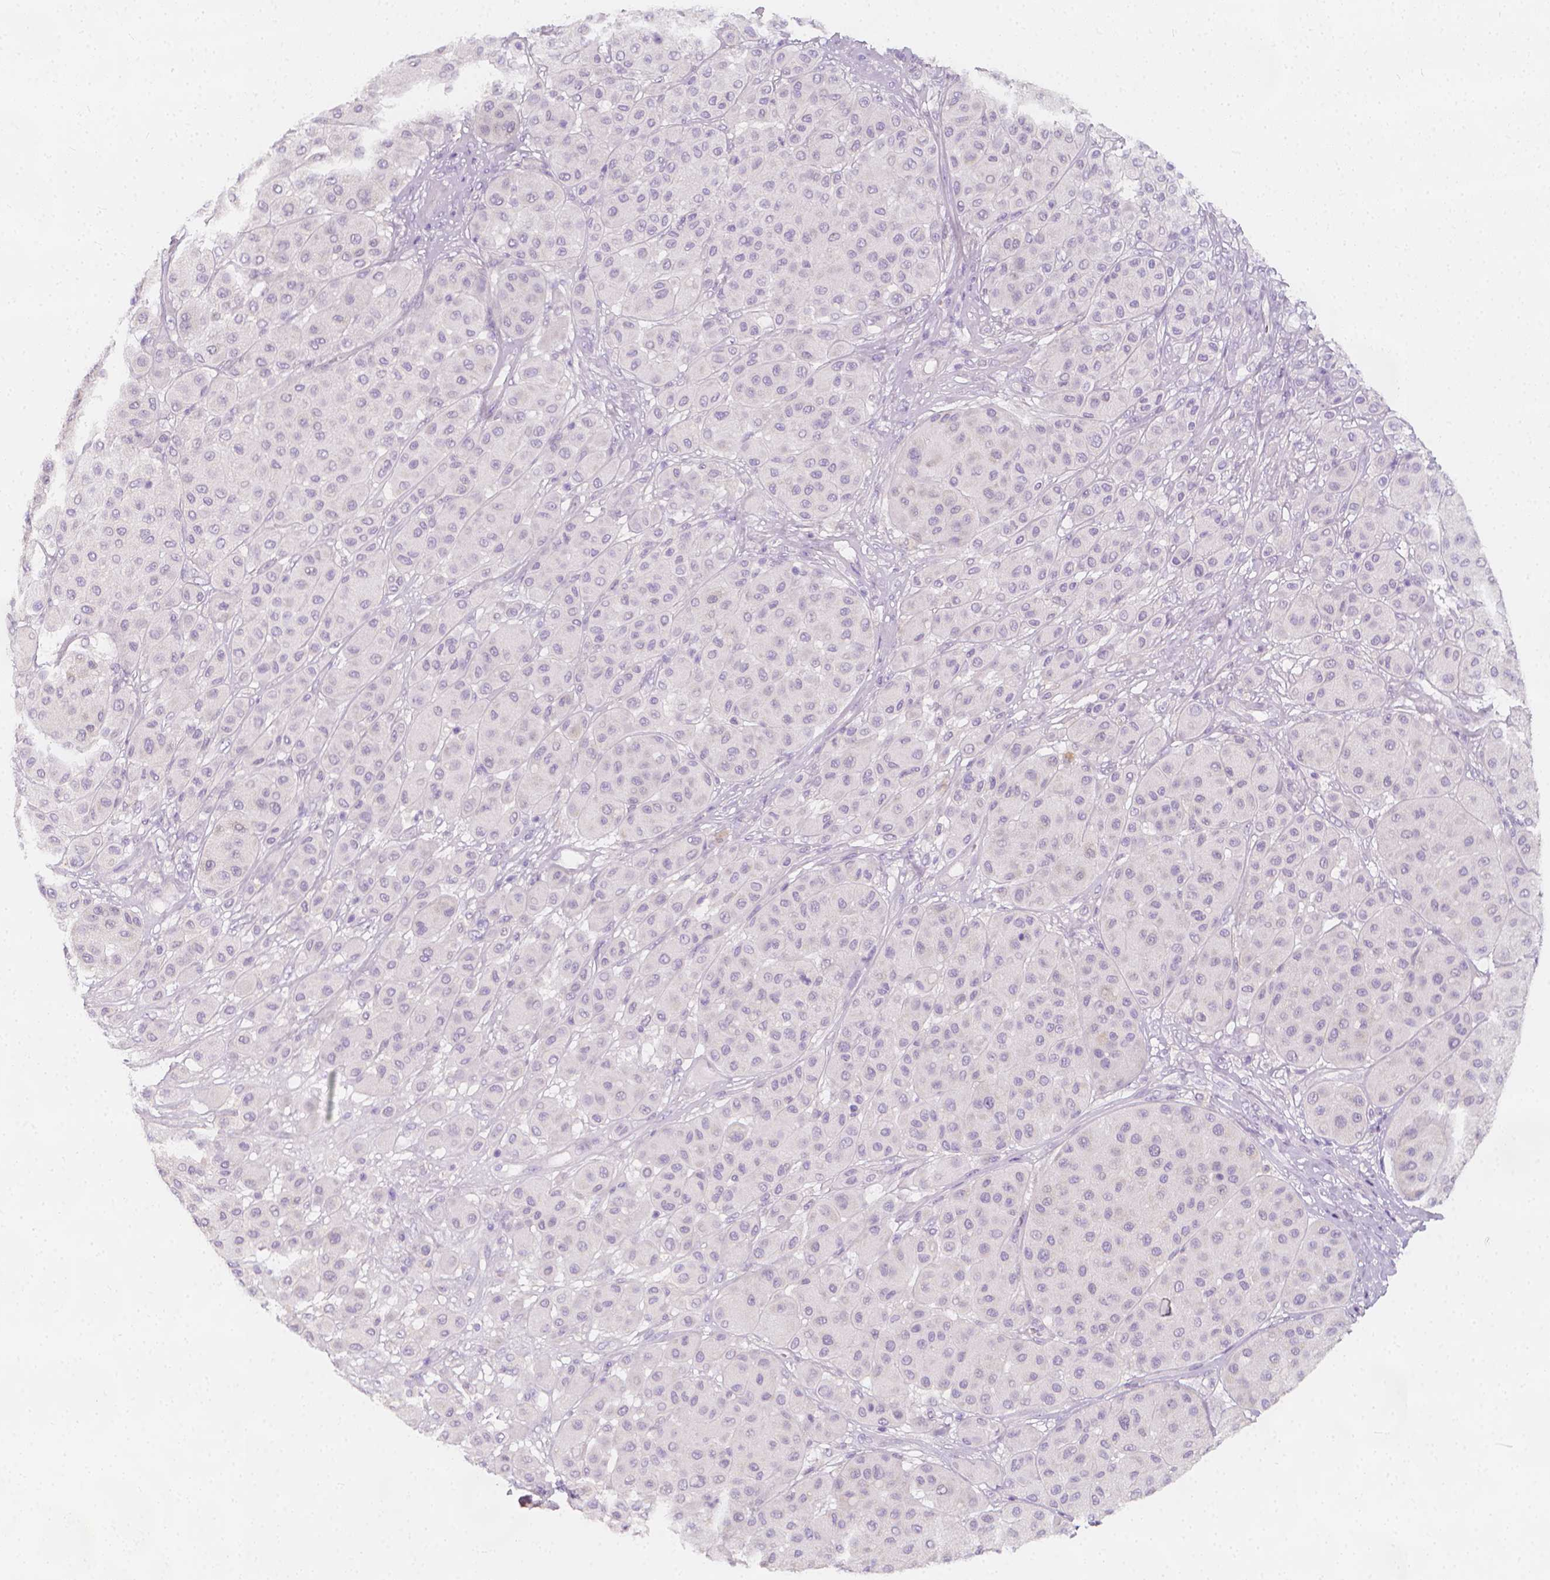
{"staining": {"intensity": "negative", "quantity": "none", "location": "none"}, "tissue": "melanoma", "cell_type": "Tumor cells", "image_type": "cancer", "snomed": [{"axis": "morphology", "description": "Malignant melanoma, Metastatic site"}, {"axis": "topography", "description": "Smooth muscle"}], "caption": "Immunohistochemistry of human malignant melanoma (metastatic site) reveals no expression in tumor cells. (Immunohistochemistry, brightfield microscopy, high magnification).", "gene": "RBFOX1", "patient": {"sex": "male", "age": 41}}